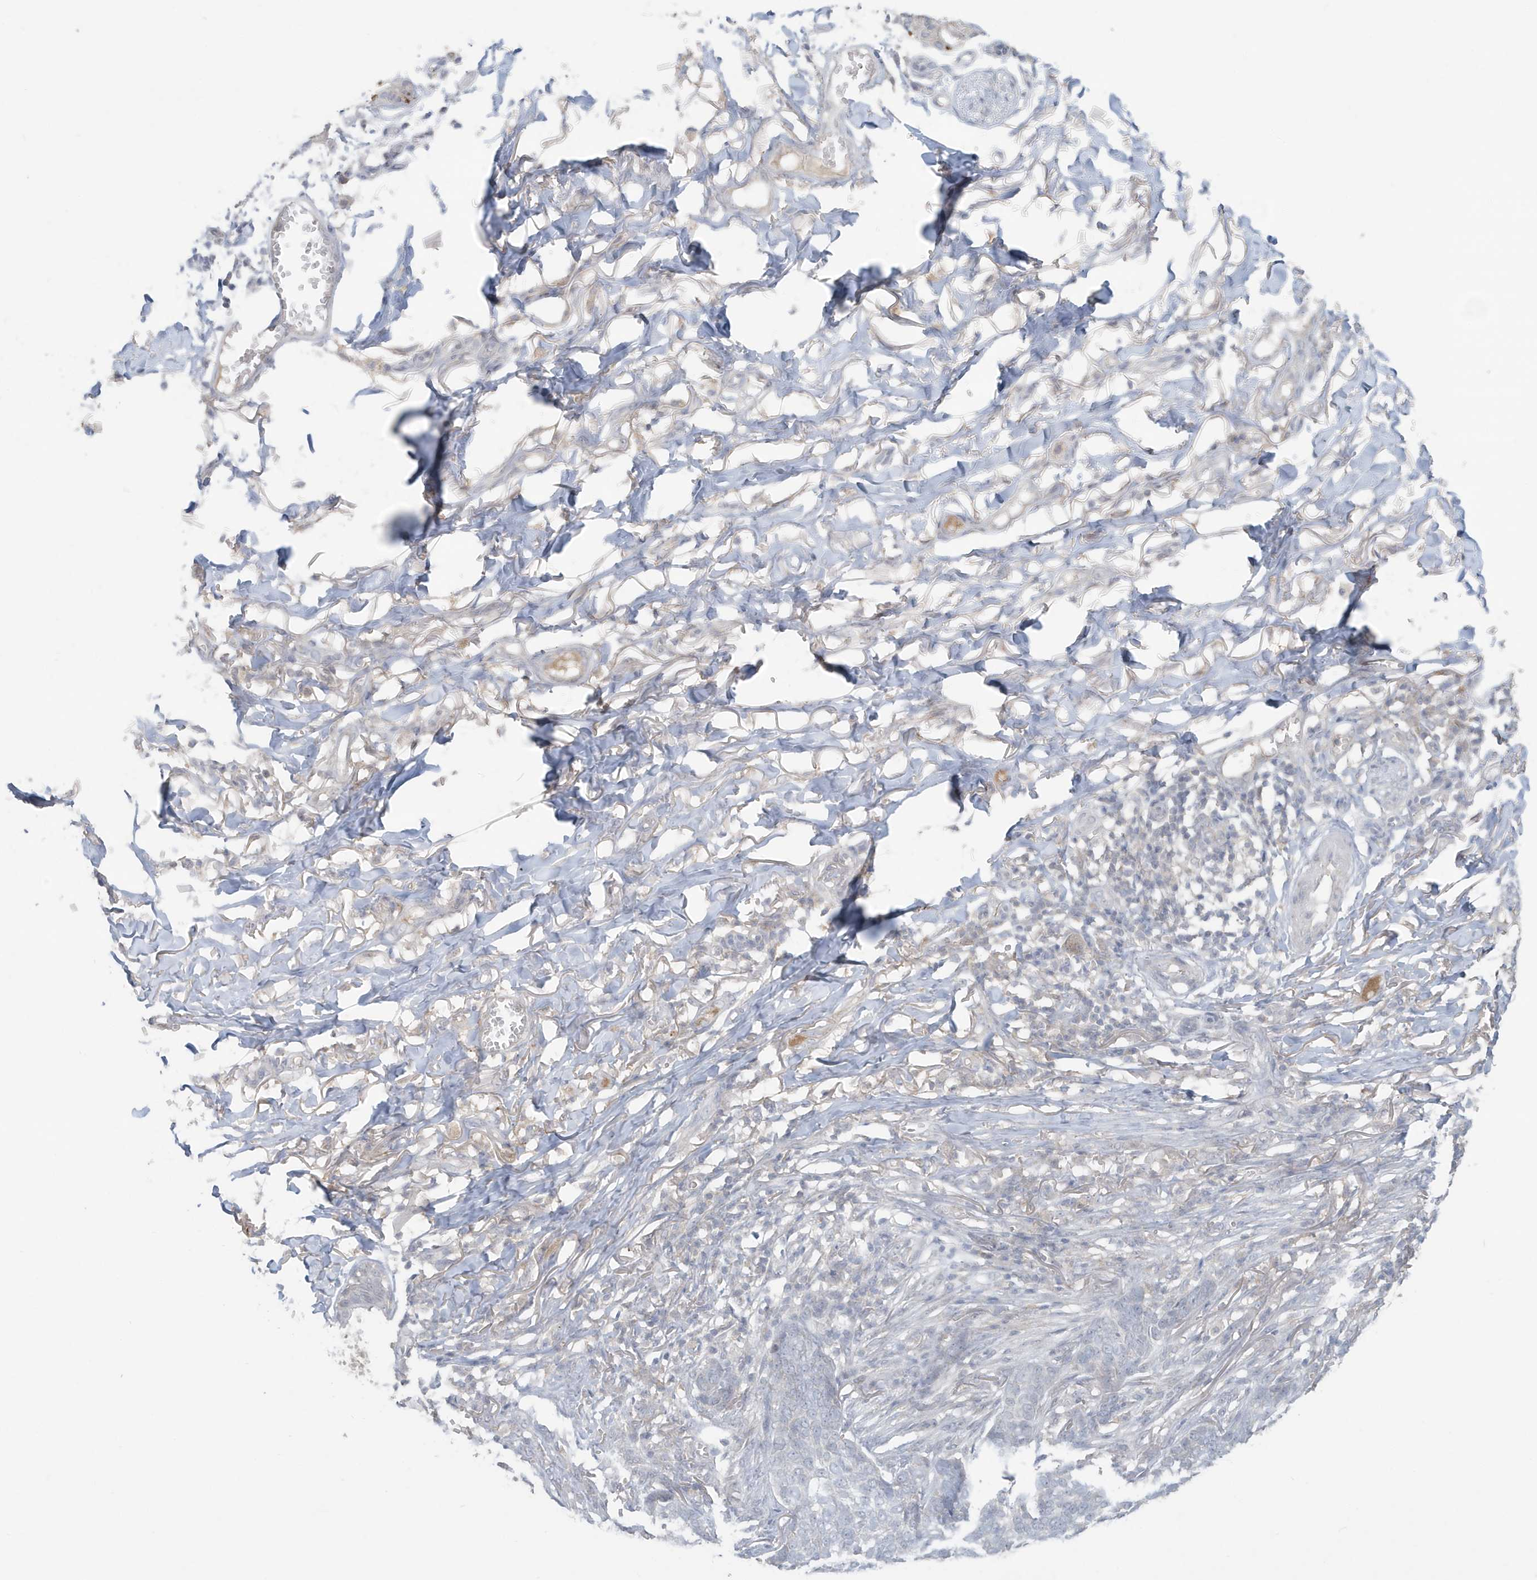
{"staining": {"intensity": "negative", "quantity": "none", "location": "none"}, "tissue": "skin cancer", "cell_type": "Tumor cells", "image_type": "cancer", "snomed": [{"axis": "morphology", "description": "Basal cell carcinoma"}, {"axis": "topography", "description": "Skin"}], "caption": "An IHC micrograph of basal cell carcinoma (skin) is shown. There is no staining in tumor cells of basal cell carcinoma (skin). The staining was performed using DAB to visualize the protein expression in brown, while the nuclei were stained in blue with hematoxylin (Magnification: 20x).", "gene": "C1RL", "patient": {"sex": "male", "age": 85}}